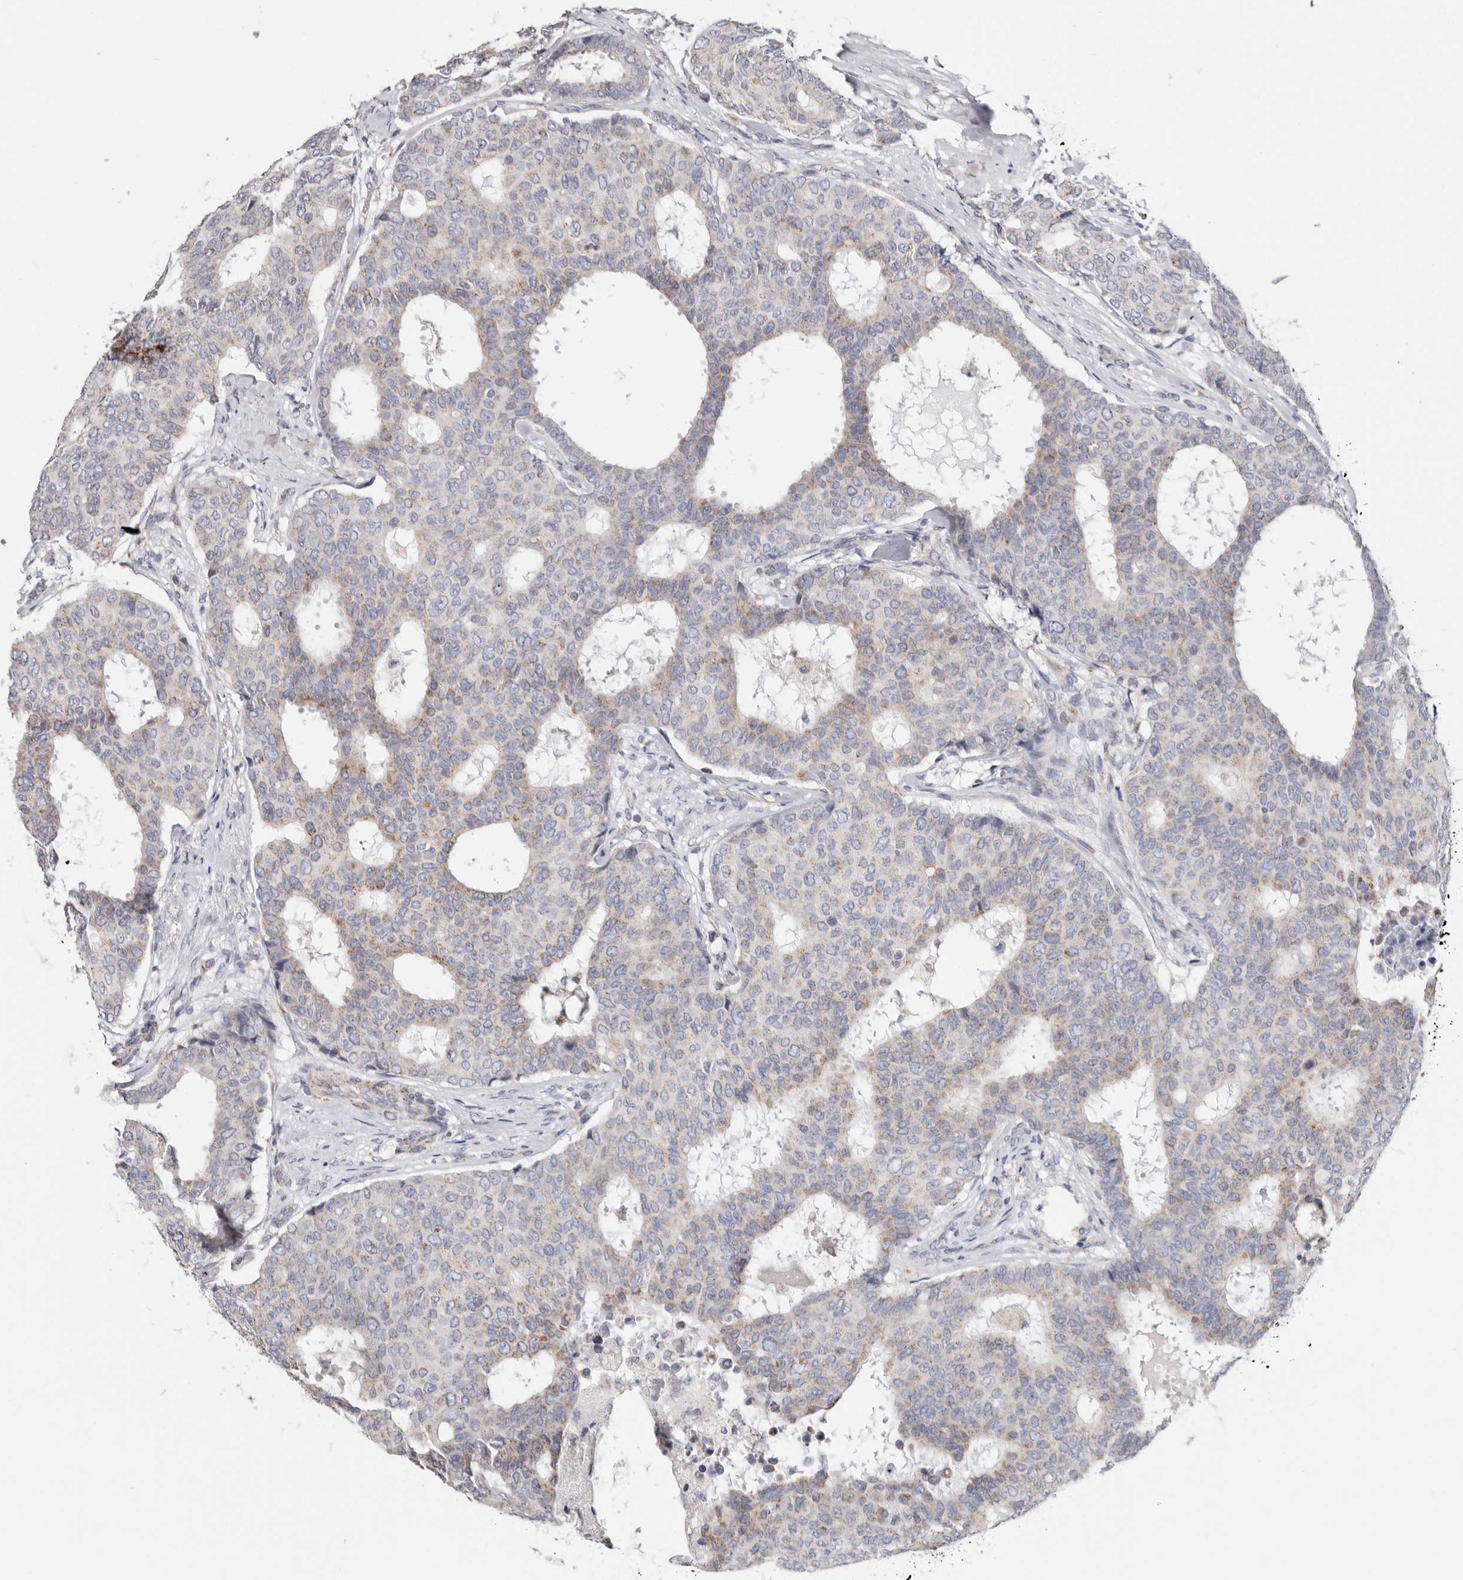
{"staining": {"intensity": "weak", "quantity": "25%-75%", "location": "cytoplasmic/membranous"}, "tissue": "breast cancer", "cell_type": "Tumor cells", "image_type": "cancer", "snomed": [{"axis": "morphology", "description": "Duct carcinoma"}, {"axis": "topography", "description": "Breast"}], "caption": "The image reveals staining of invasive ductal carcinoma (breast), revealing weak cytoplasmic/membranous protein expression (brown color) within tumor cells.", "gene": "RSPO2", "patient": {"sex": "female", "age": 75}}